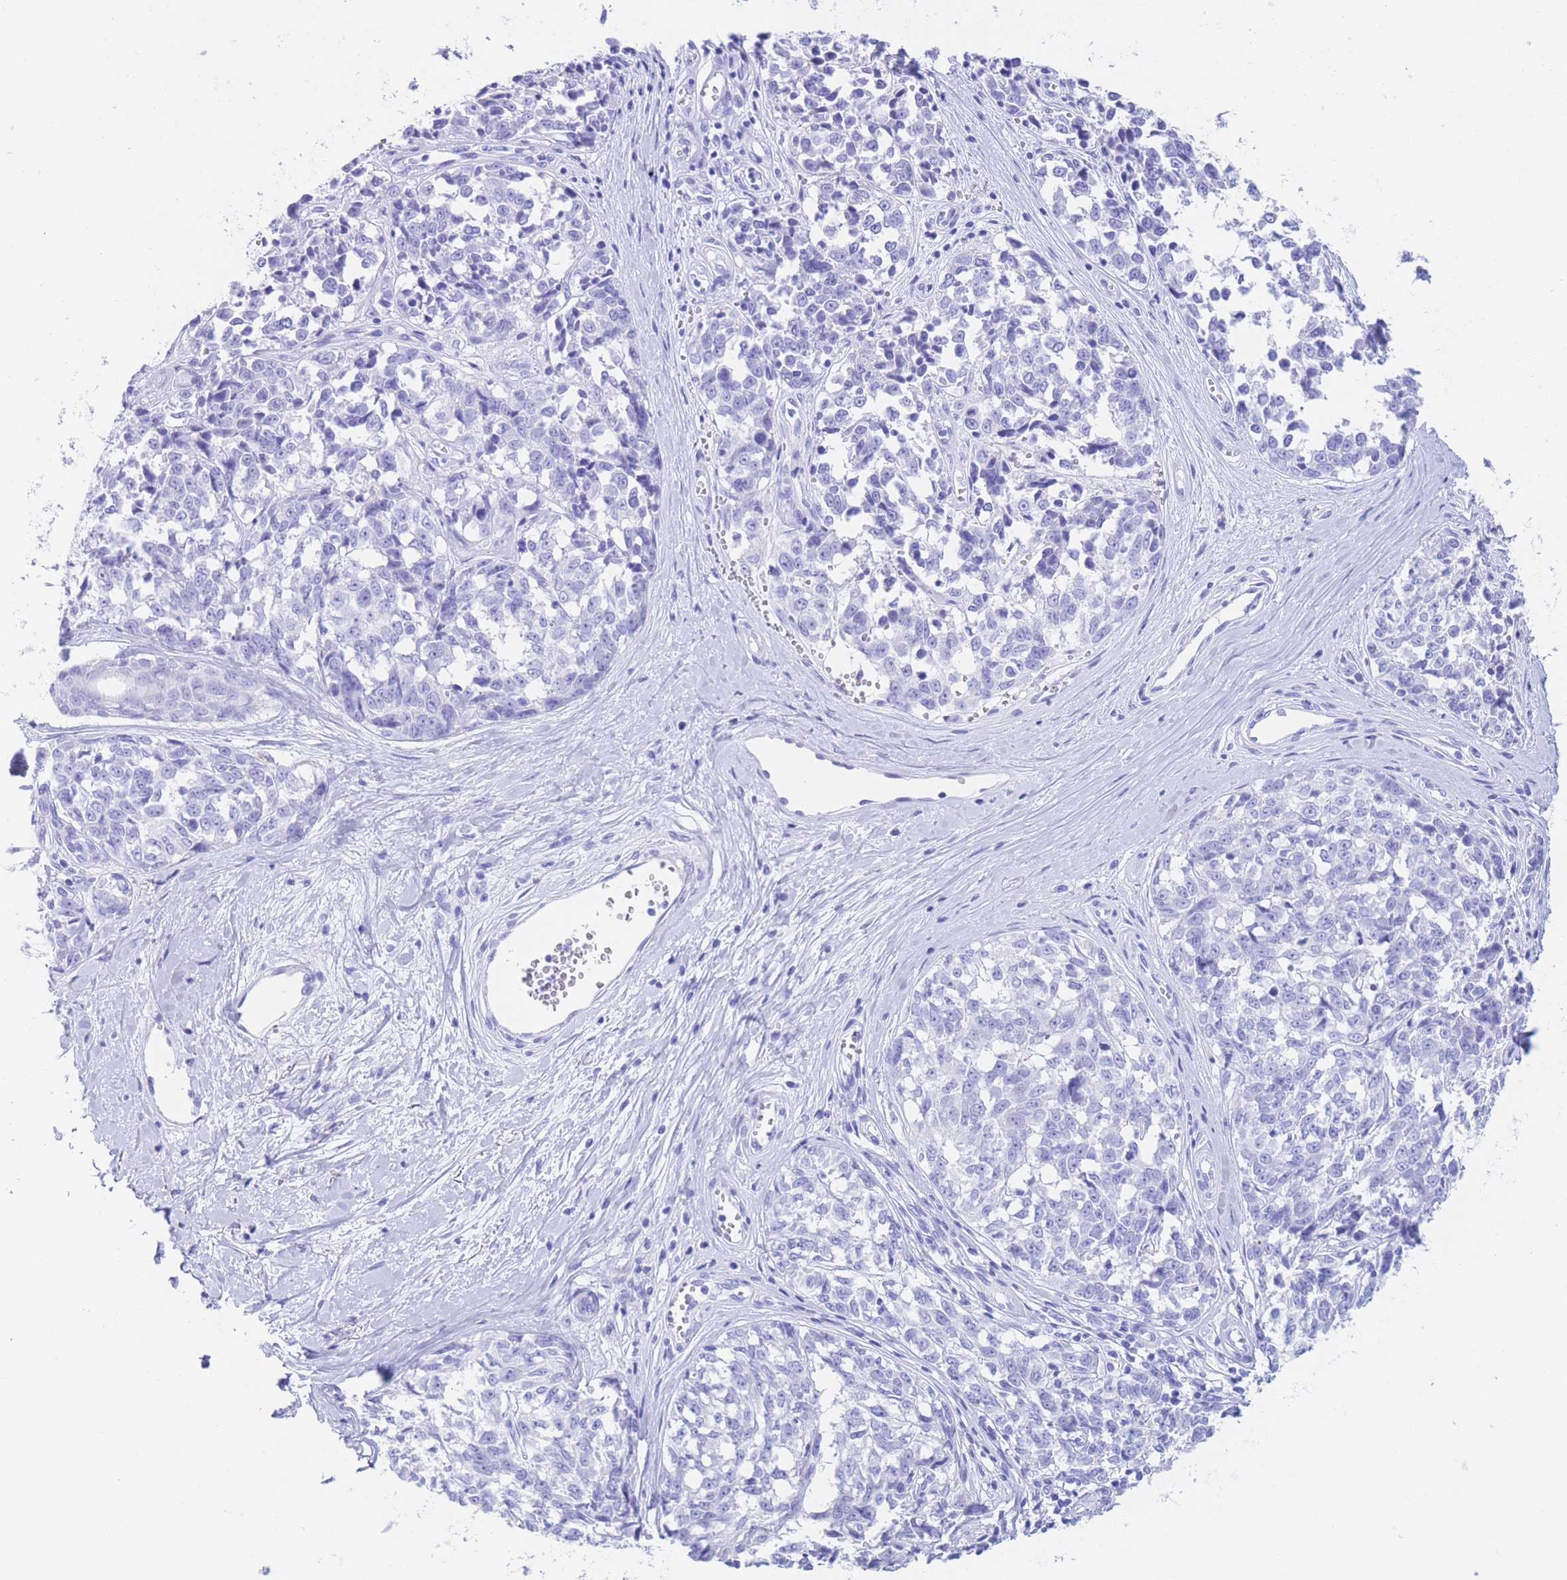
{"staining": {"intensity": "negative", "quantity": "none", "location": "none"}, "tissue": "melanoma", "cell_type": "Tumor cells", "image_type": "cancer", "snomed": [{"axis": "morphology", "description": "Normal tissue, NOS"}, {"axis": "morphology", "description": "Malignant melanoma, NOS"}, {"axis": "topography", "description": "Skin"}], "caption": "The image demonstrates no significant expression in tumor cells of melanoma.", "gene": "SLCO1B3", "patient": {"sex": "female", "age": 64}}